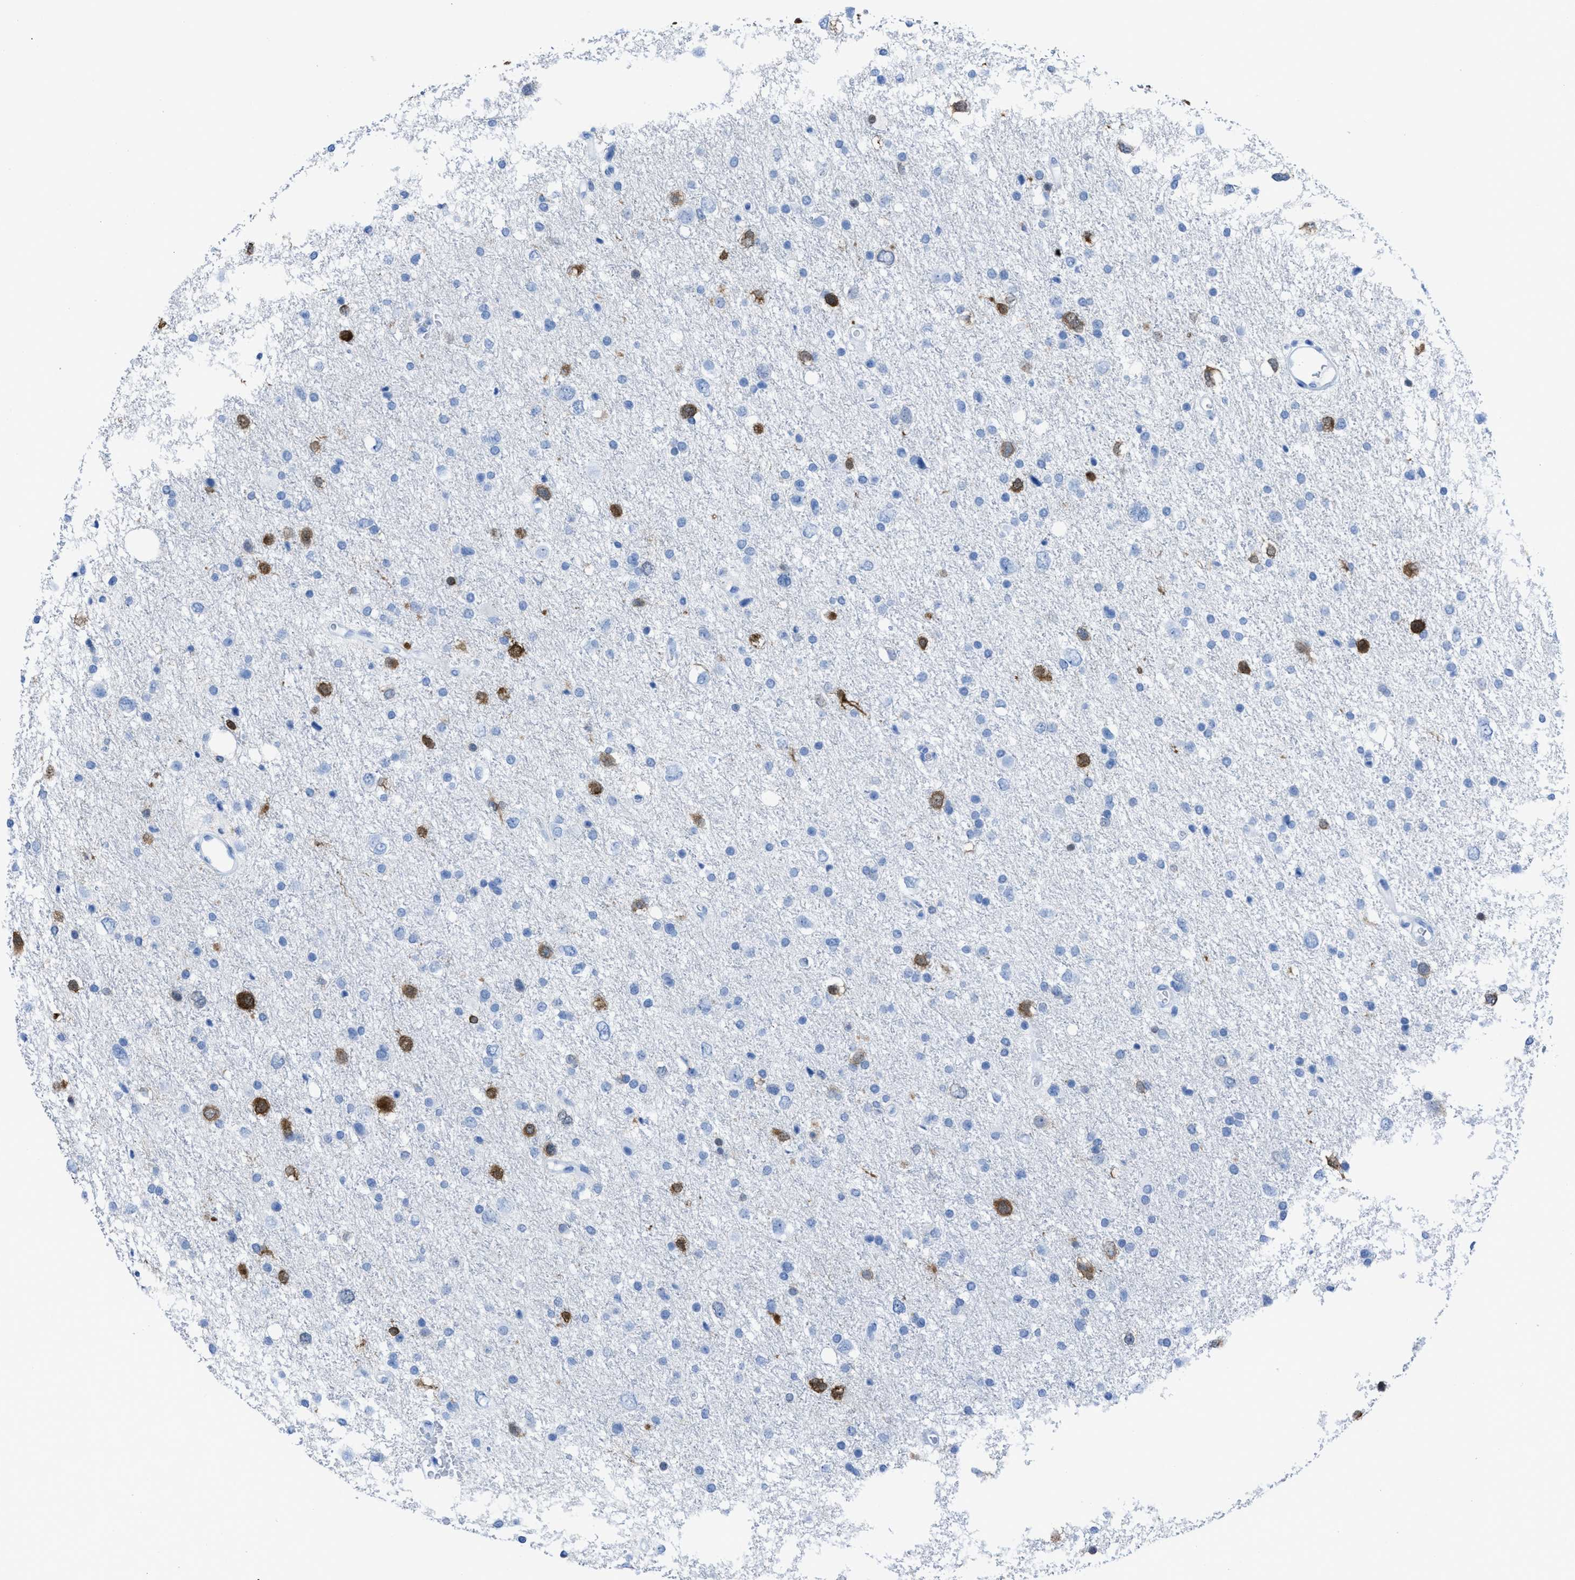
{"staining": {"intensity": "strong", "quantity": "<25%", "location": "cytoplasmic/membranous,nuclear"}, "tissue": "glioma", "cell_type": "Tumor cells", "image_type": "cancer", "snomed": [{"axis": "morphology", "description": "Glioma, malignant, Low grade"}, {"axis": "topography", "description": "Brain"}], "caption": "This photomicrograph shows immunohistochemistry (IHC) staining of human glioma, with medium strong cytoplasmic/membranous and nuclear staining in approximately <25% of tumor cells.", "gene": "CDKN2A", "patient": {"sex": "female", "age": 37}}